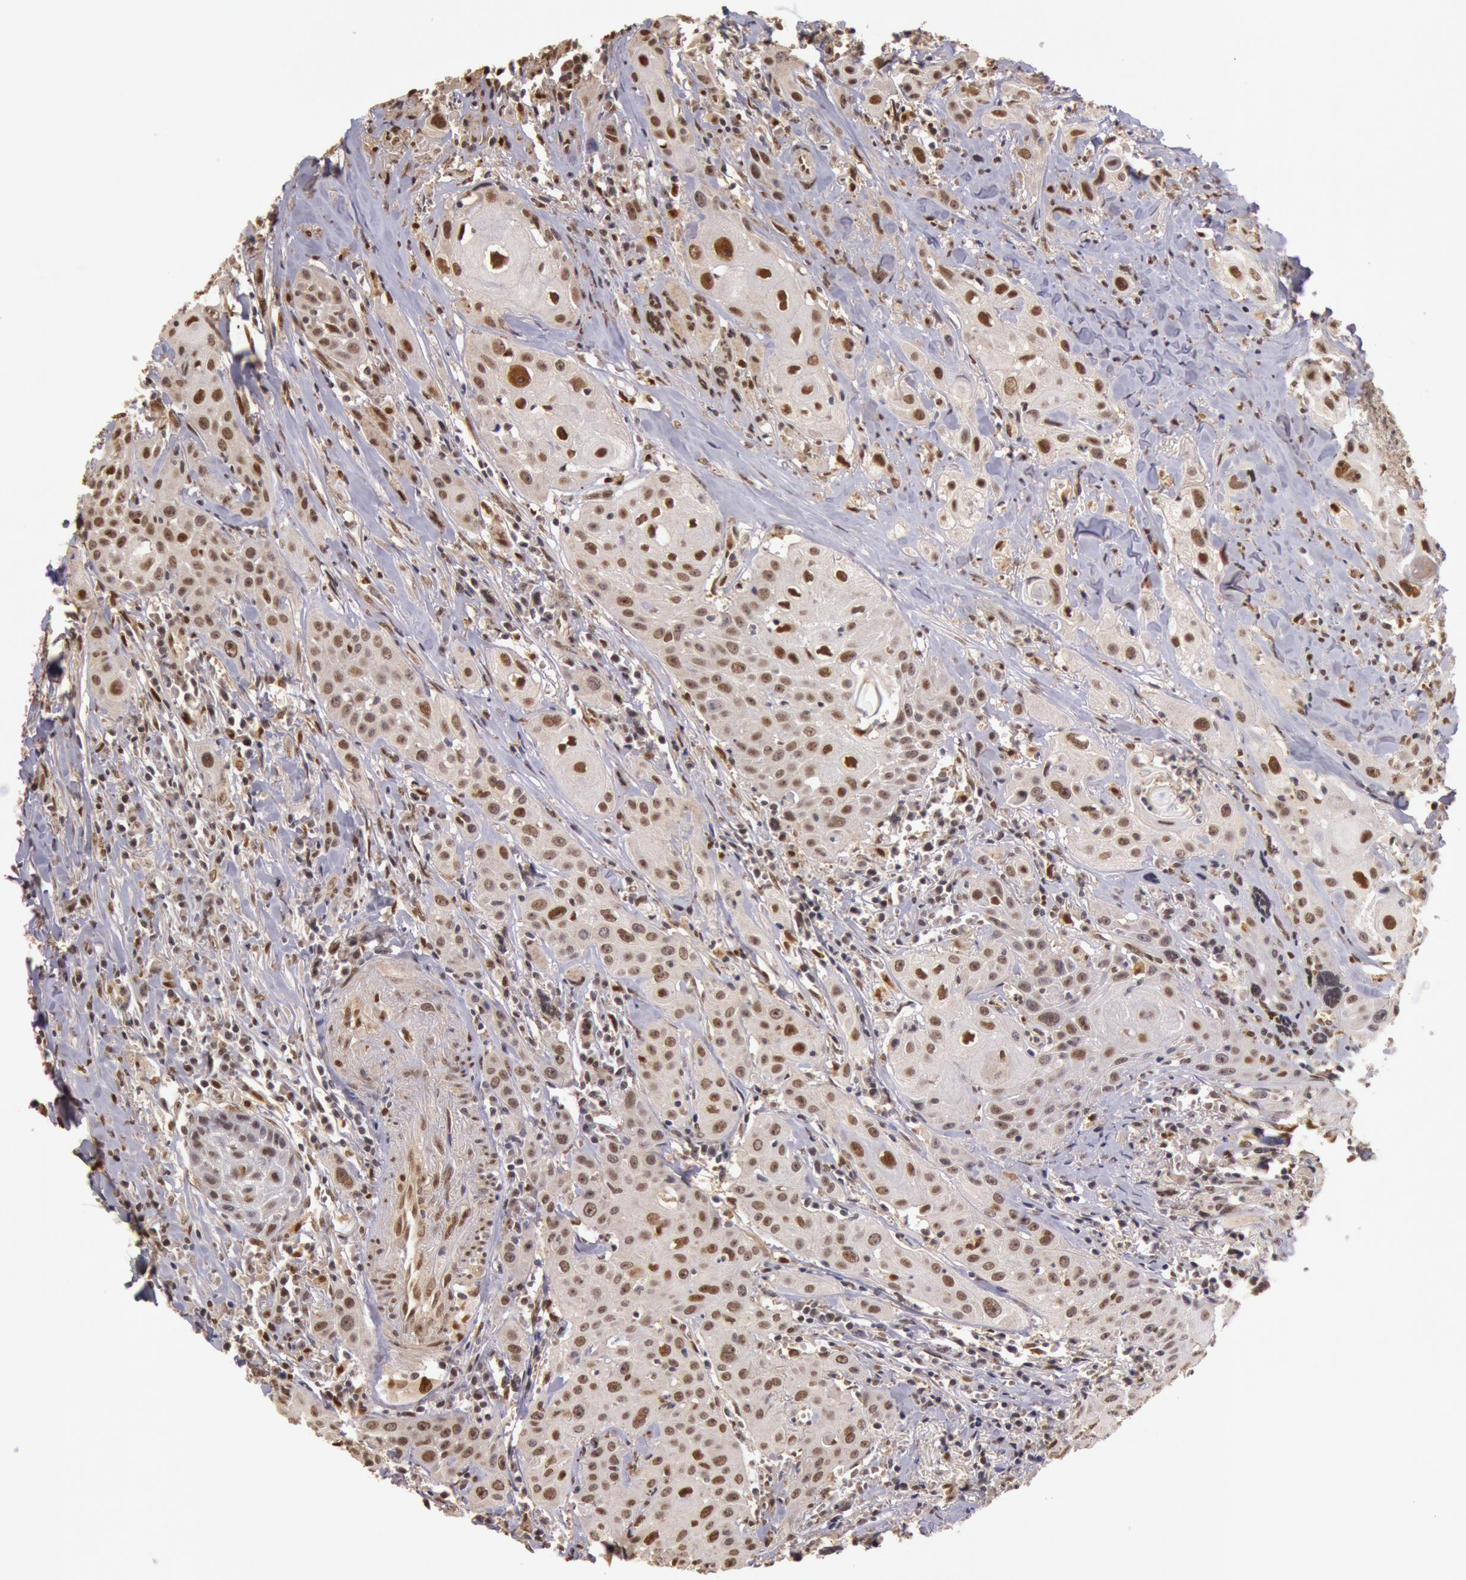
{"staining": {"intensity": "moderate", "quantity": ">75%", "location": "nuclear"}, "tissue": "head and neck cancer", "cell_type": "Tumor cells", "image_type": "cancer", "snomed": [{"axis": "morphology", "description": "Squamous cell carcinoma, NOS"}, {"axis": "topography", "description": "Oral tissue"}, {"axis": "topography", "description": "Head-Neck"}], "caption": "Protein staining by immunohistochemistry (IHC) demonstrates moderate nuclear positivity in about >75% of tumor cells in head and neck squamous cell carcinoma.", "gene": "LIG4", "patient": {"sex": "female", "age": 82}}